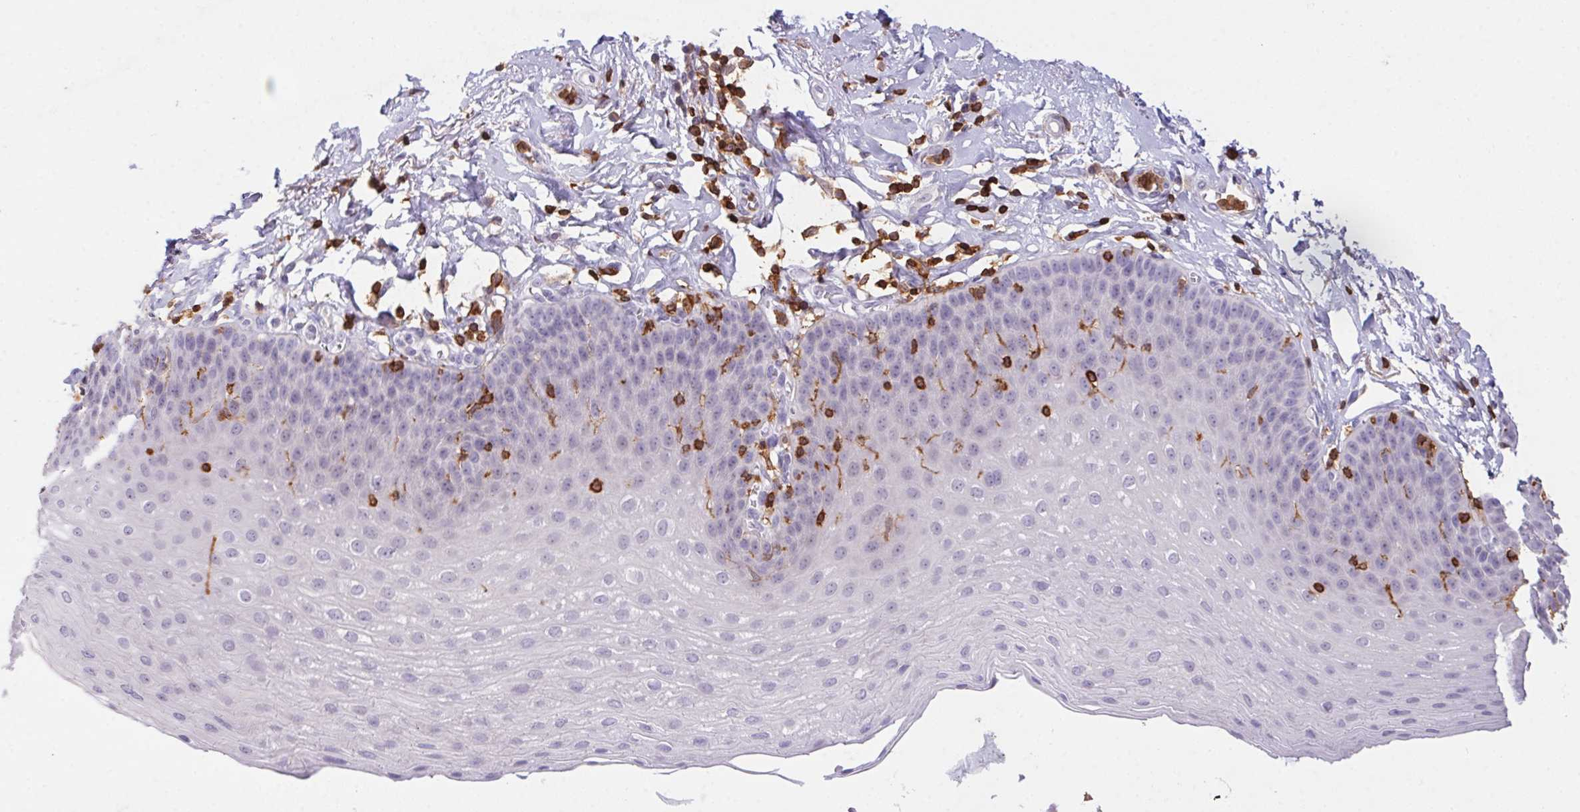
{"staining": {"intensity": "negative", "quantity": "none", "location": "none"}, "tissue": "esophagus", "cell_type": "Squamous epithelial cells", "image_type": "normal", "snomed": [{"axis": "morphology", "description": "Normal tissue, NOS"}, {"axis": "topography", "description": "Esophagus"}], "caption": "Immunohistochemistry of normal esophagus shows no positivity in squamous epithelial cells. (Stains: DAB (3,3'-diaminobenzidine) immunohistochemistry with hematoxylin counter stain, Microscopy: brightfield microscopy at high magnification).", "gene": "APBB1IP", "patient": {"sex": "female", "age": 81}}